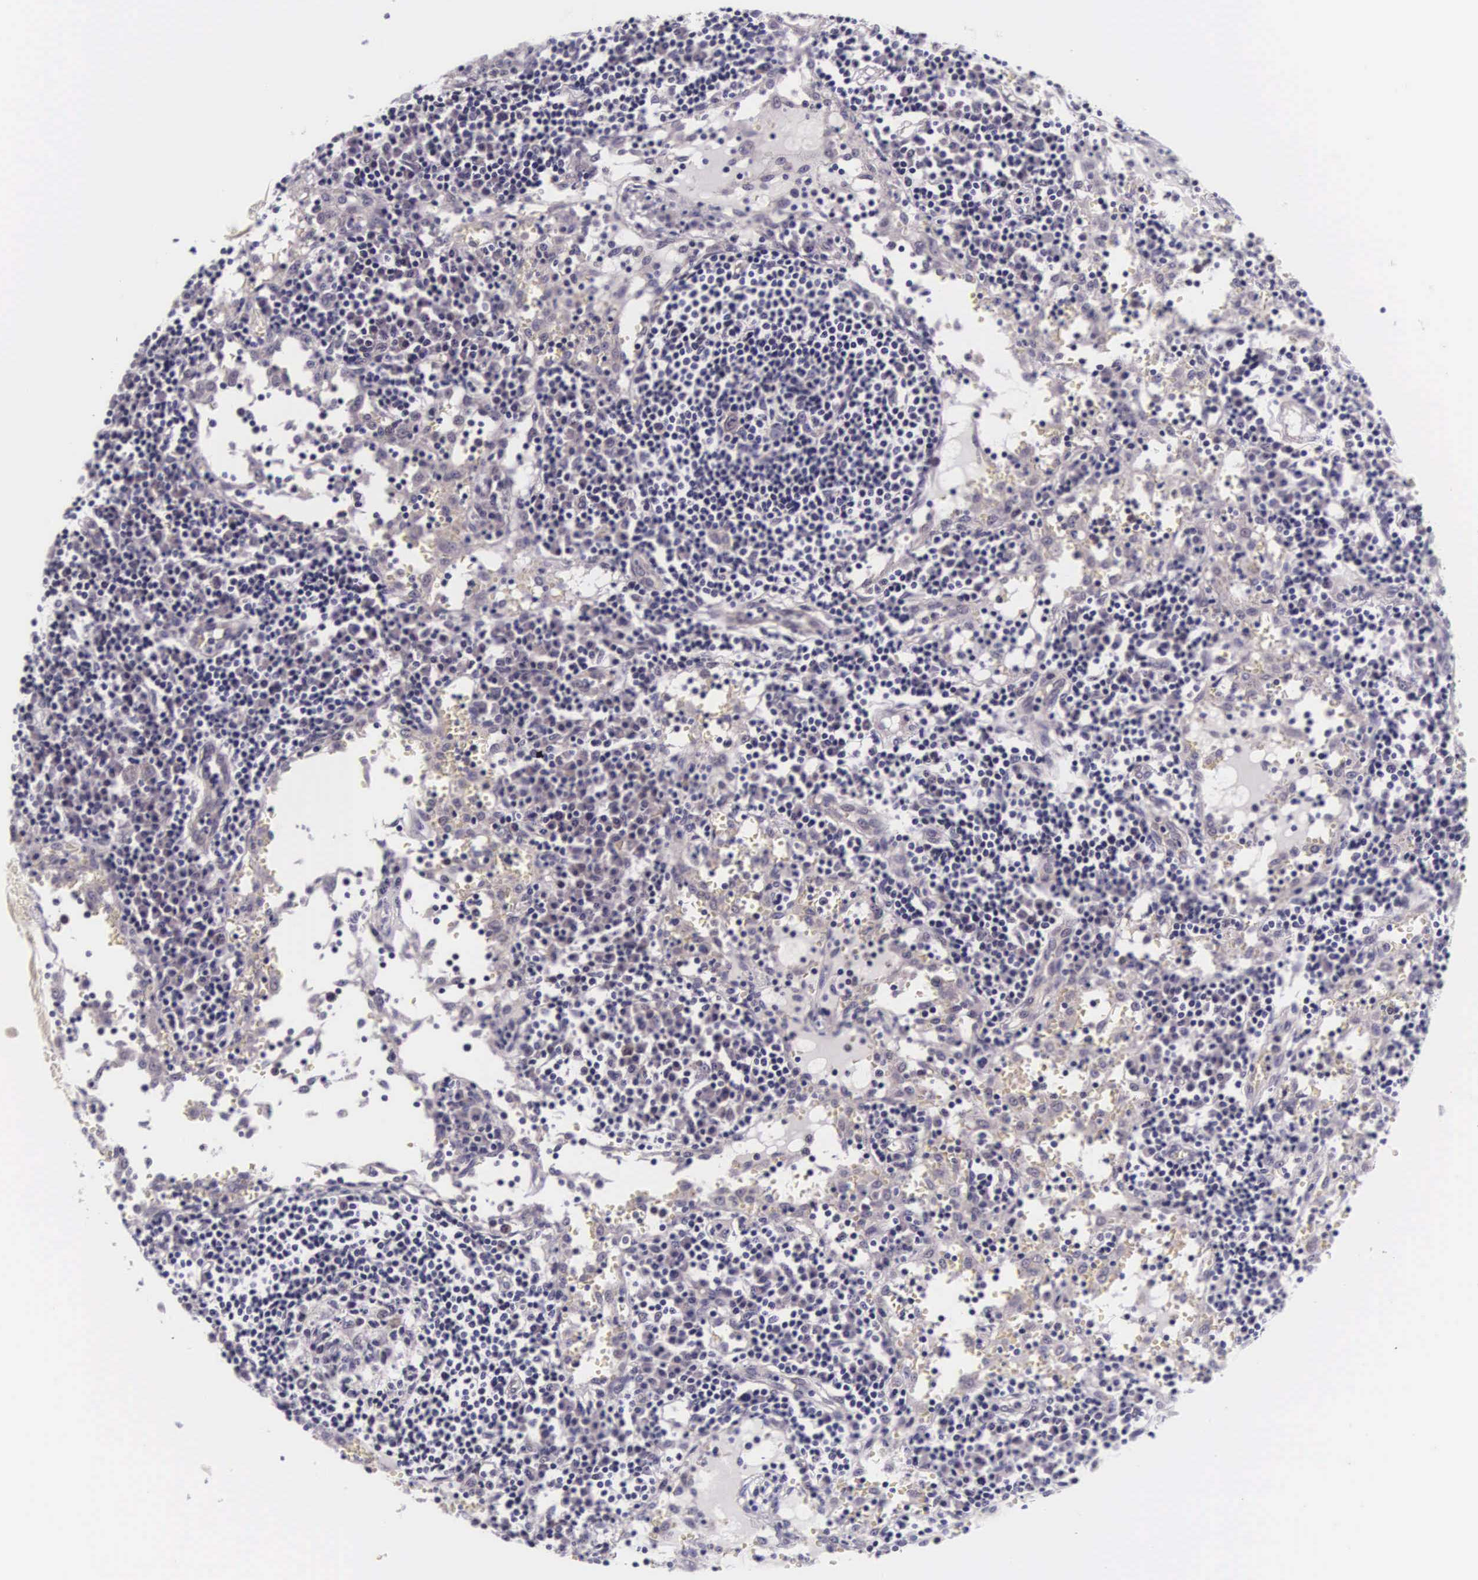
{"staining": {"intensity": "negative", "quantity": "none", "location": "none"}, "tissue": "lymph node", "cell_type": "Germinal center cells", "image_type": "normal", "snomed": [{"axis": "morphology", "description": "Normal tissue, NOS"}, {"axis": "topography", "description": "Lymph node"}], "caption": "Immunohistochemical staining of normal human lymph node displays no significant staining in germinal center cells.", "gene": "PHETA2", "patient": {"sex": "female", "age": 55}}